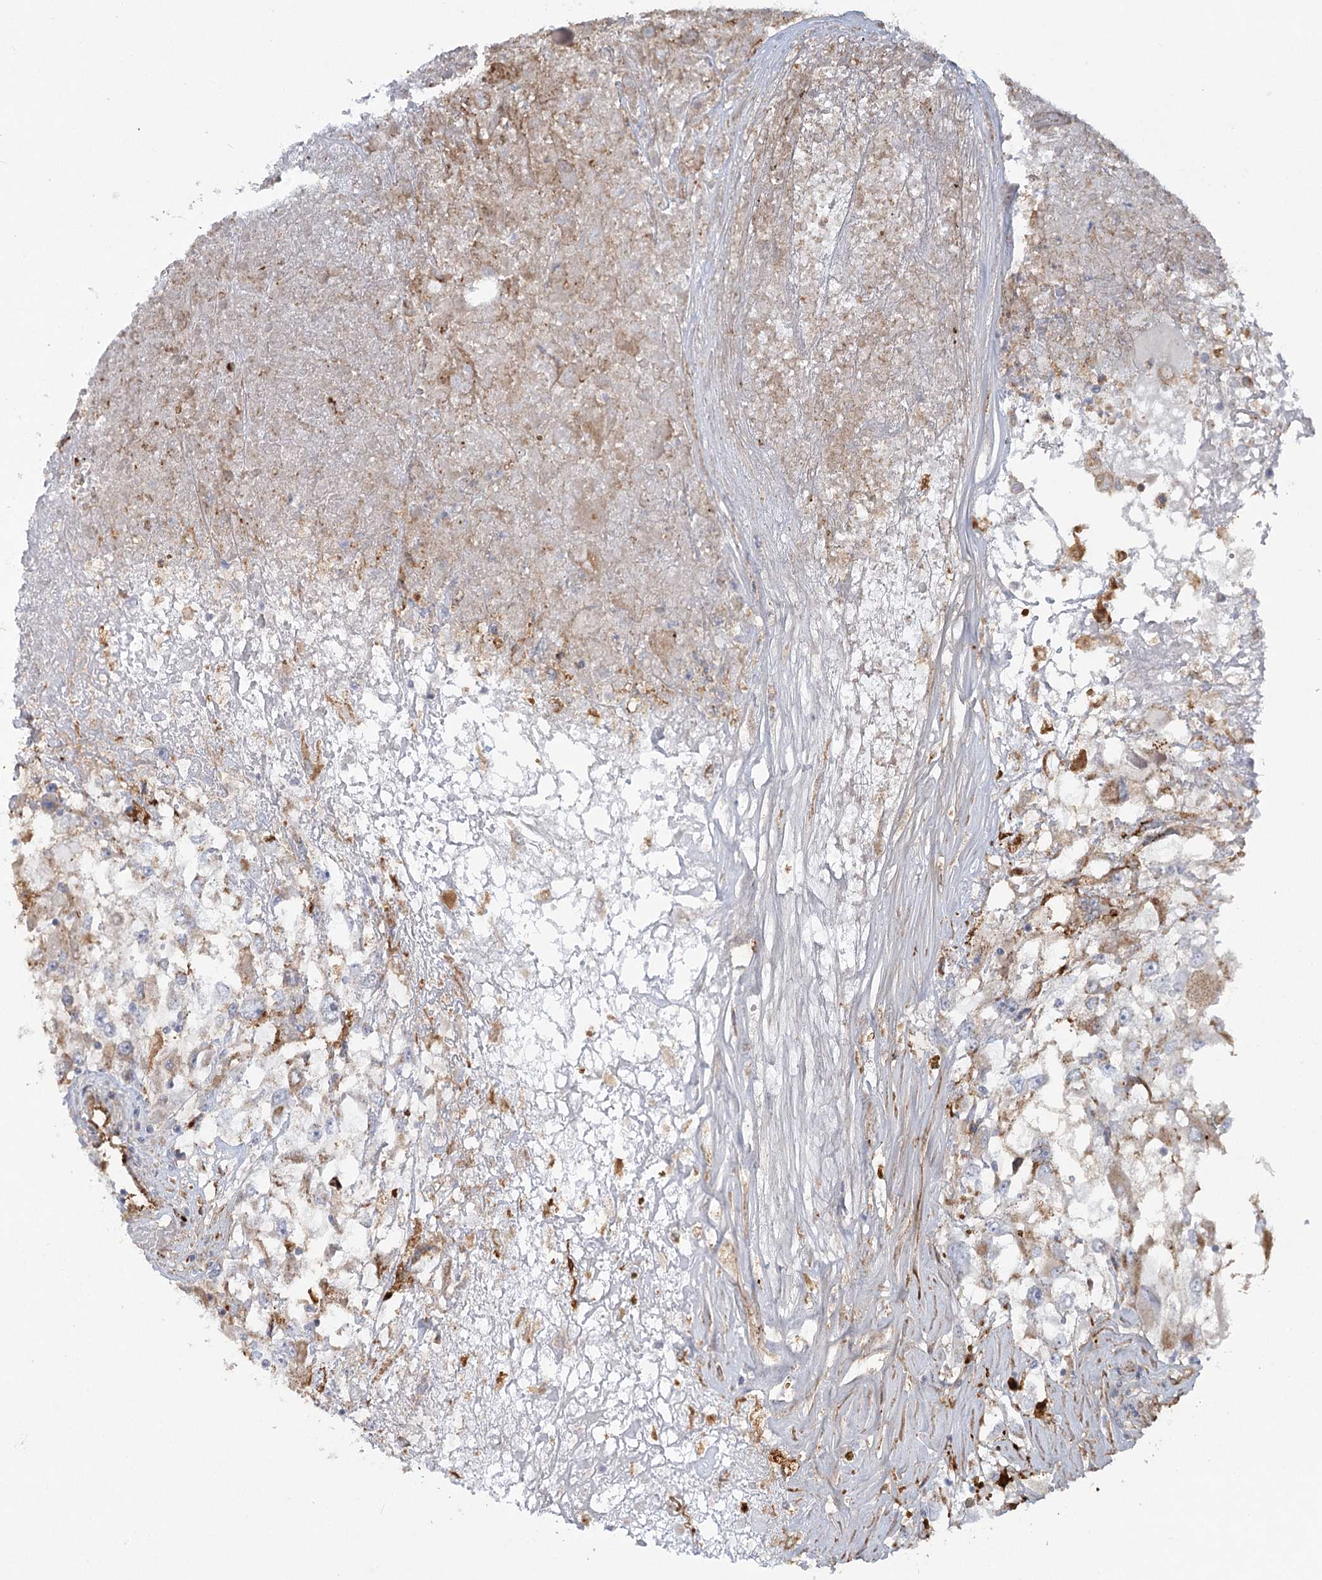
{"staining": {"intensity": "weak", "quantity": "<25%", "location": "cytoplasmic/membranous"}, "tissue": "renal cancer", "cell_type": "Tumor cells", "image_type": "cancer", "snomed": [{"axis": "morphology", "description": "Adenocarcinoma, NOS"}, {"axis": "topography", "description": "Kidney"}], "caption": "A micrograph of renal cancer stained for a protein displays no brown staining in tumor cells. Brightfield microscopy of IHC stained with DAB (brown) and hematoxylin (blue), captured at high magnification.", "gene": "KBTBD4", "patient": {"sex": "female", "age": 52}}